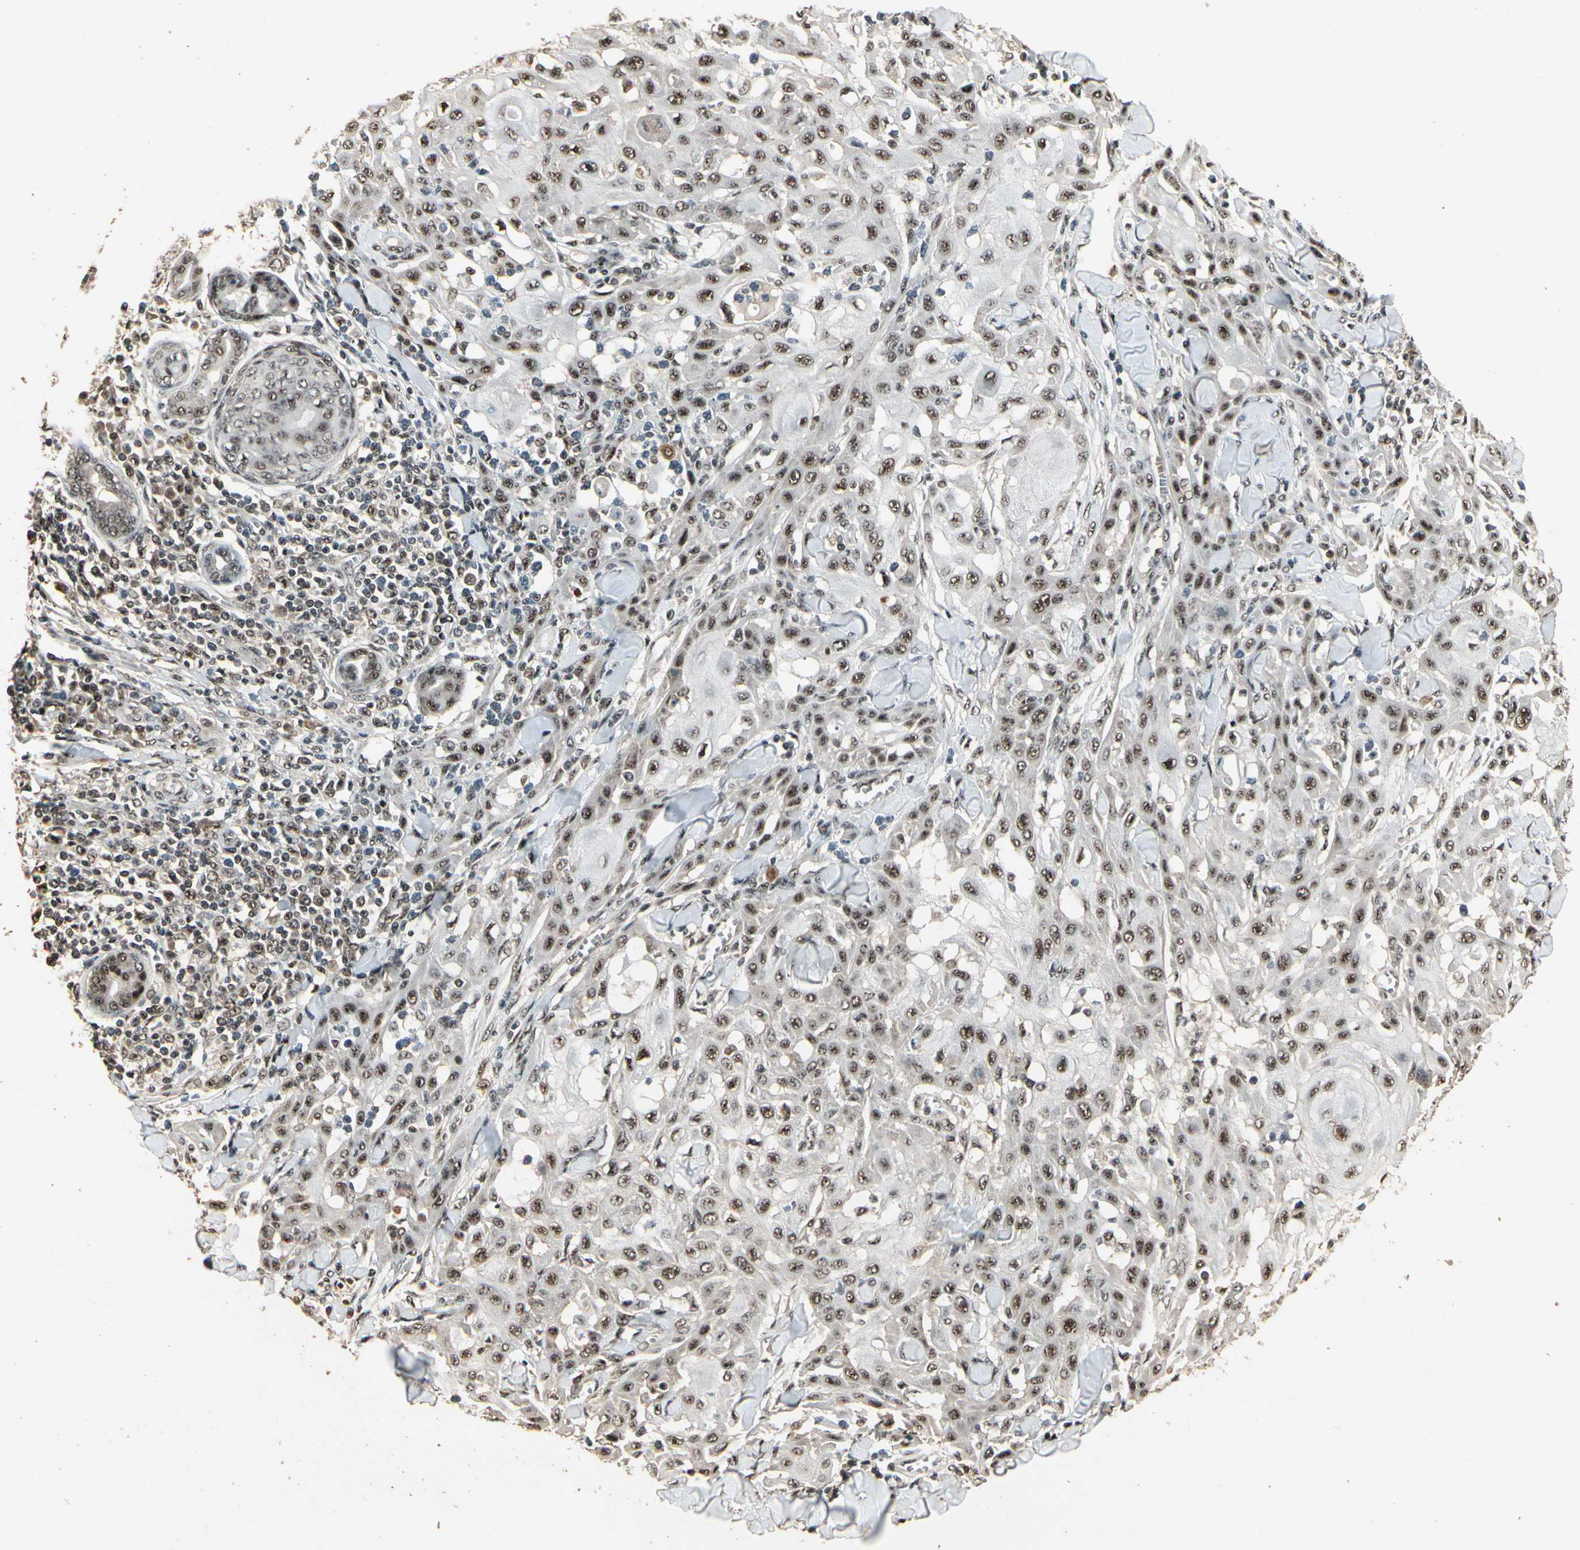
{"staining": {"intensity": "moderate", "quantity": ">75%", "location": "nuclear"}, "tissue": "skin cancer", "cell_type": "Tumor cells", "image_type": "cancer", "snomed": [{"axis": "morphology", "description": "Squamous cell carcinoma, NOS"}, {"axis": "topography", "description": "Skin"}], "caption": "Immunohistochemistry (IHC) staining of skin cancer, which displays medium levels of moderate nuclear staining in approximately >75% of tumor cells indicating moderate nuclear protein positivity. The staining was performed using DAB (brown) for protein detection and nuclei were counterstained in hematoxylin (blue).", "gene": "RBM25", "patient": {"sex": "male", "age": 24}}